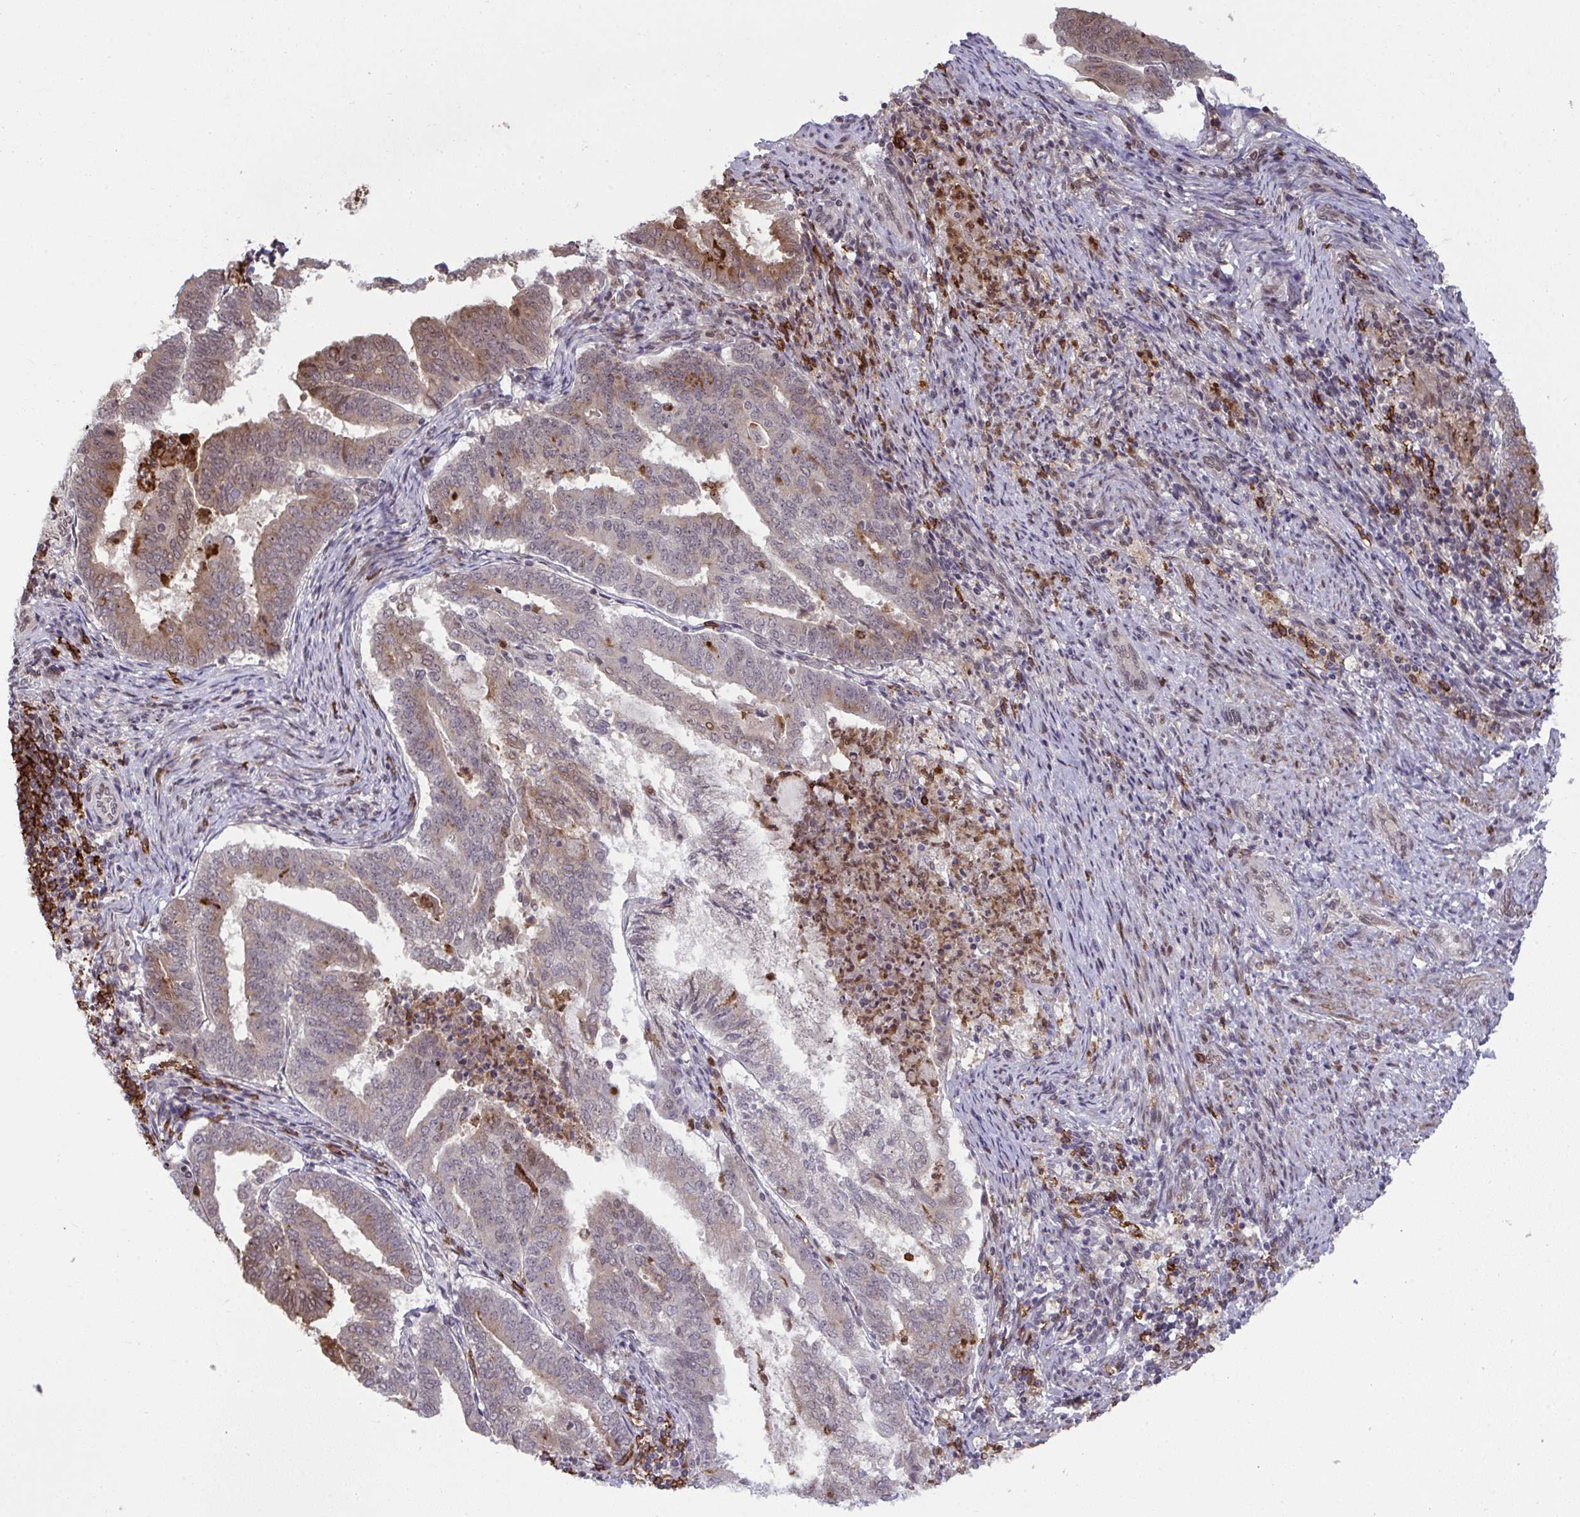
{"staining": {"intensity": "weak", "quantity": "25%-75%", "location": "cytoplasmic/membranous,nuclear"}, "tissue": "endometrial cancer", "cell_type": "Tumor cells", "image_type": "cancer", "snomed": [{"axis": "morphology", "description": "Adenocarcinoma, NOS"}, {"axis": "topography", "description": "Endometrium"}], "caption": "Adenocarcinoma (endometrial) tissue reveals weak cytoplasmic/membranous and nuclear positivity in about 25%-75% of tumor cells", "gene": "UXT", "patient": {"sex": "female", "age": 80}}